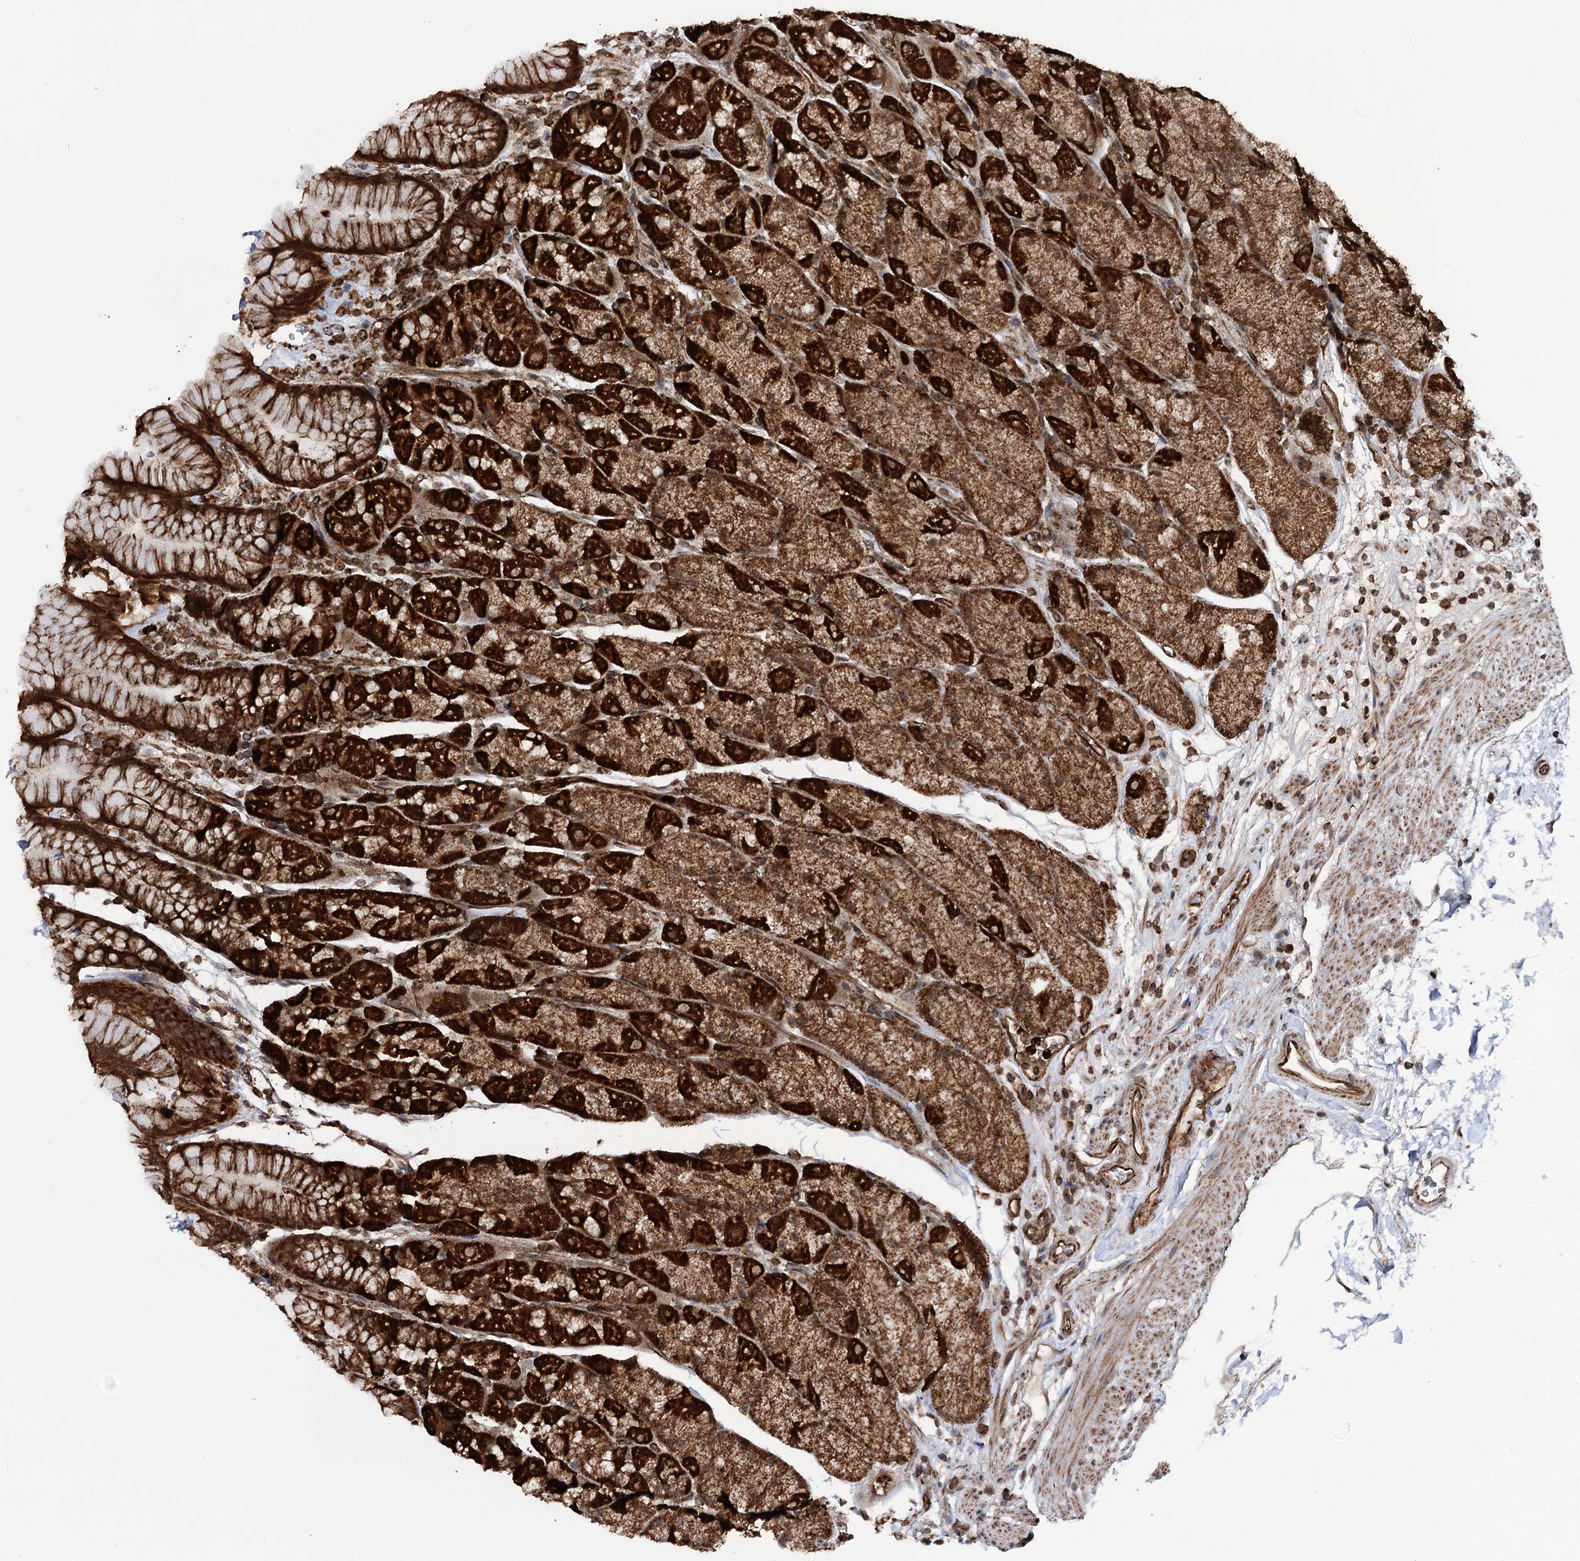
{"staining": {"intensity": "strong", "quantity": ">75%", "location": "cytoplasmic/membranous"}, "tissue": "stomach", "cell_type": "Glandular cells", "image_type": "normal", "snomed": [{"axis": "morphology", "description": "Normal tissue, NOS"}, {"axis": "topography", "description": "Stomach, upper"}, {"axis": "topography", "description": "Stomach, lower"}], "caption": "Brown immunohistochemical staining in unremarkable stomach exhibits strong cytoplasmic/membranous staining in about >75% of glandular cells. (DAB IHC, brown staining for protein, blue staining for nuclei).", "gene": "FGFR1OP2", "patient": {"sex": "male", "age": 67}}